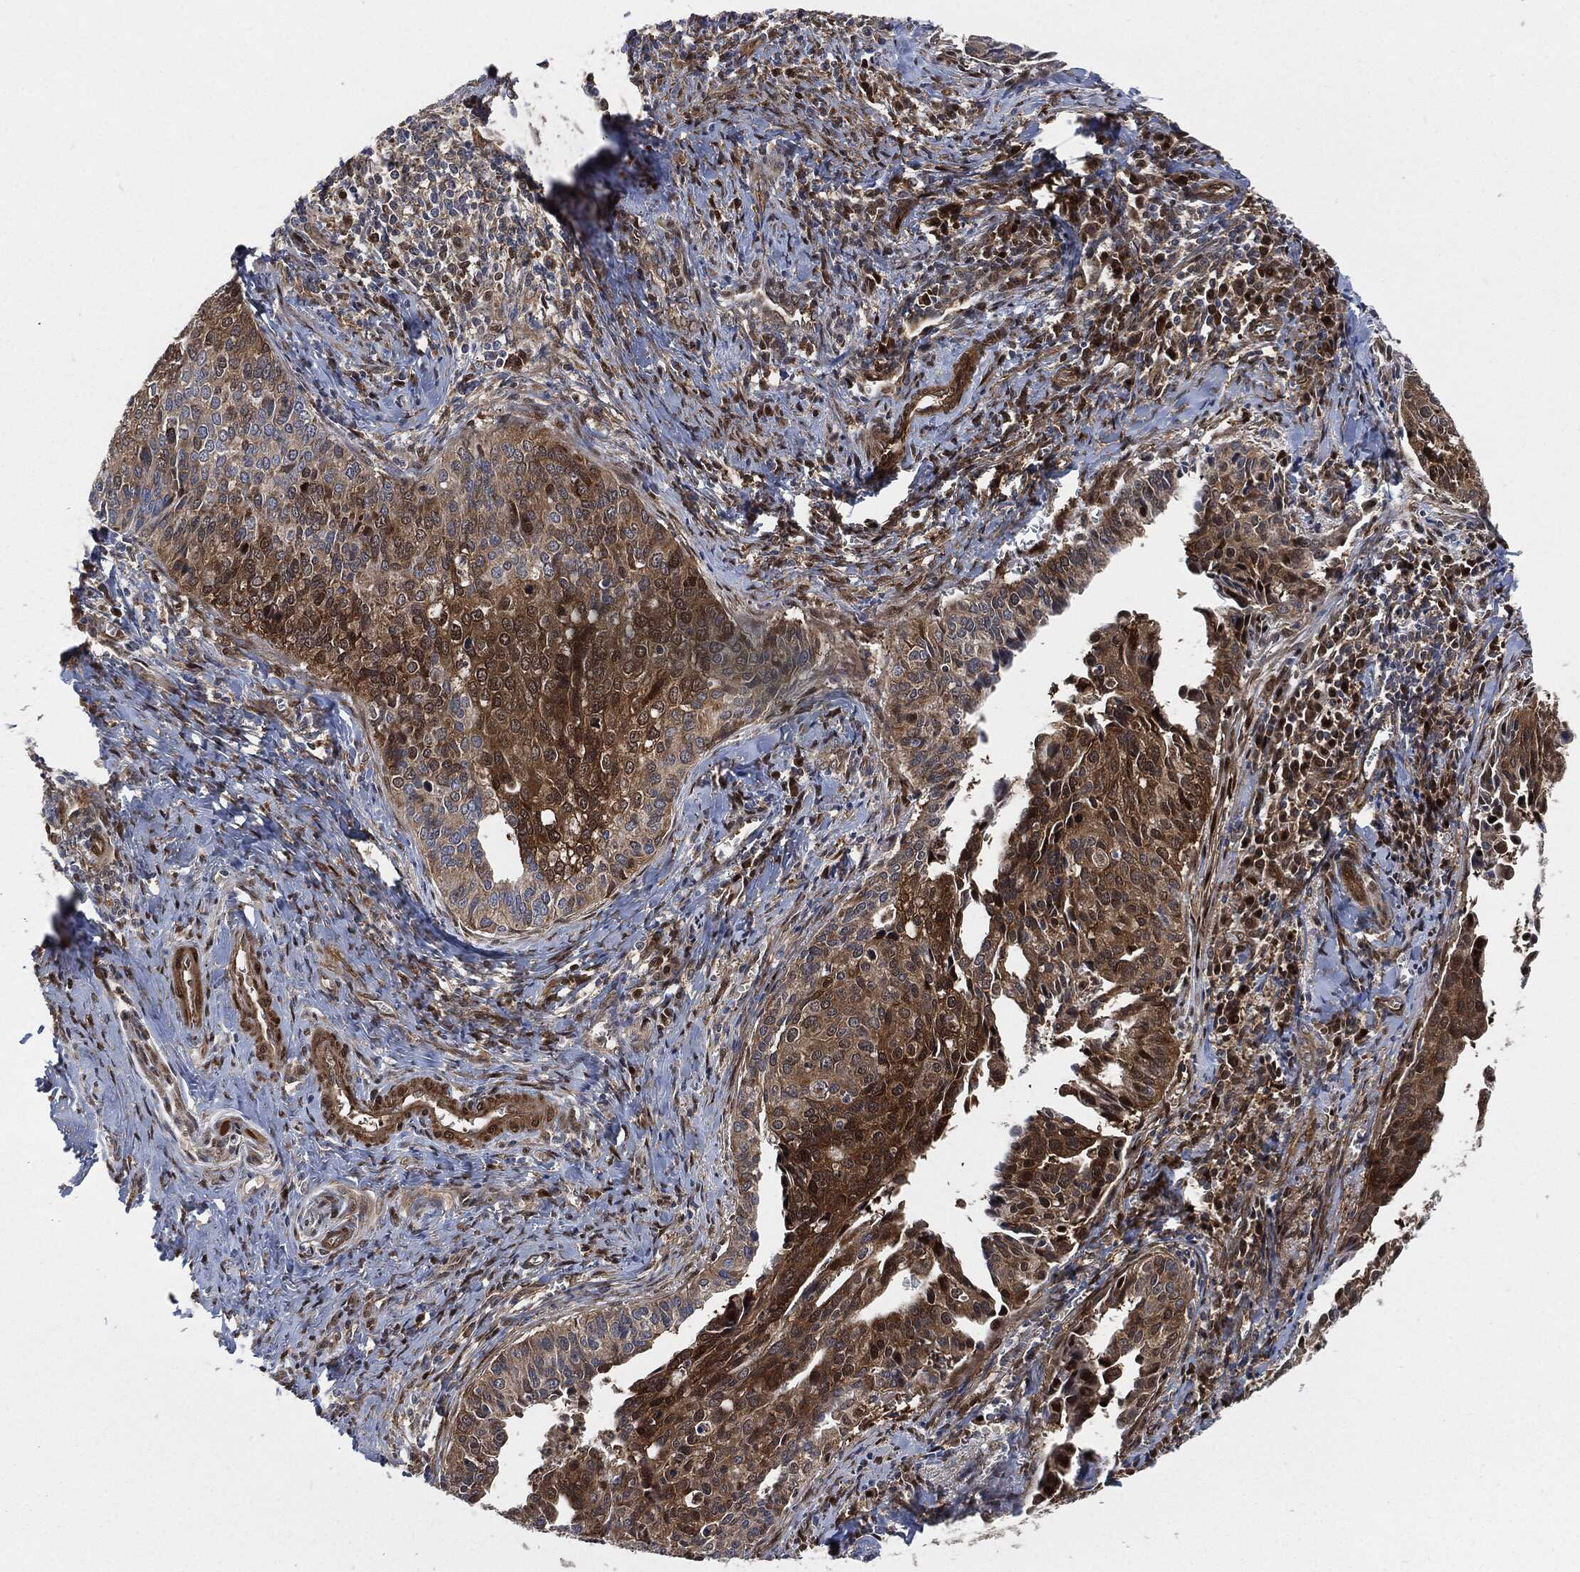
{"staining": {"intensity": "strong", "quantity": "25%-75%", "location": "cytoplasmic/membranous,nuclear"}, "tissue": "cervical cancer", "cell_type": "Tumor cells", "image_type": "cancer", "snomed": [{"axis": "morphology", "description": "Squamous cell carcinoma, NOS"}, {"axis": "topography", "description": "Cervix"}], "caption": "Tumor cells reveal high levels of strong cytoplasmic/membranous and nuclear positivity in approximately 25%-75% of cells in human cervical cancer. The protein of interest is stained brown, and the nuclei are stained in blue (DAB IHC with brightfield microscopy, high magnification).", "gene": "DCTN1", "patient": {"sex": "female", "age": 29}}